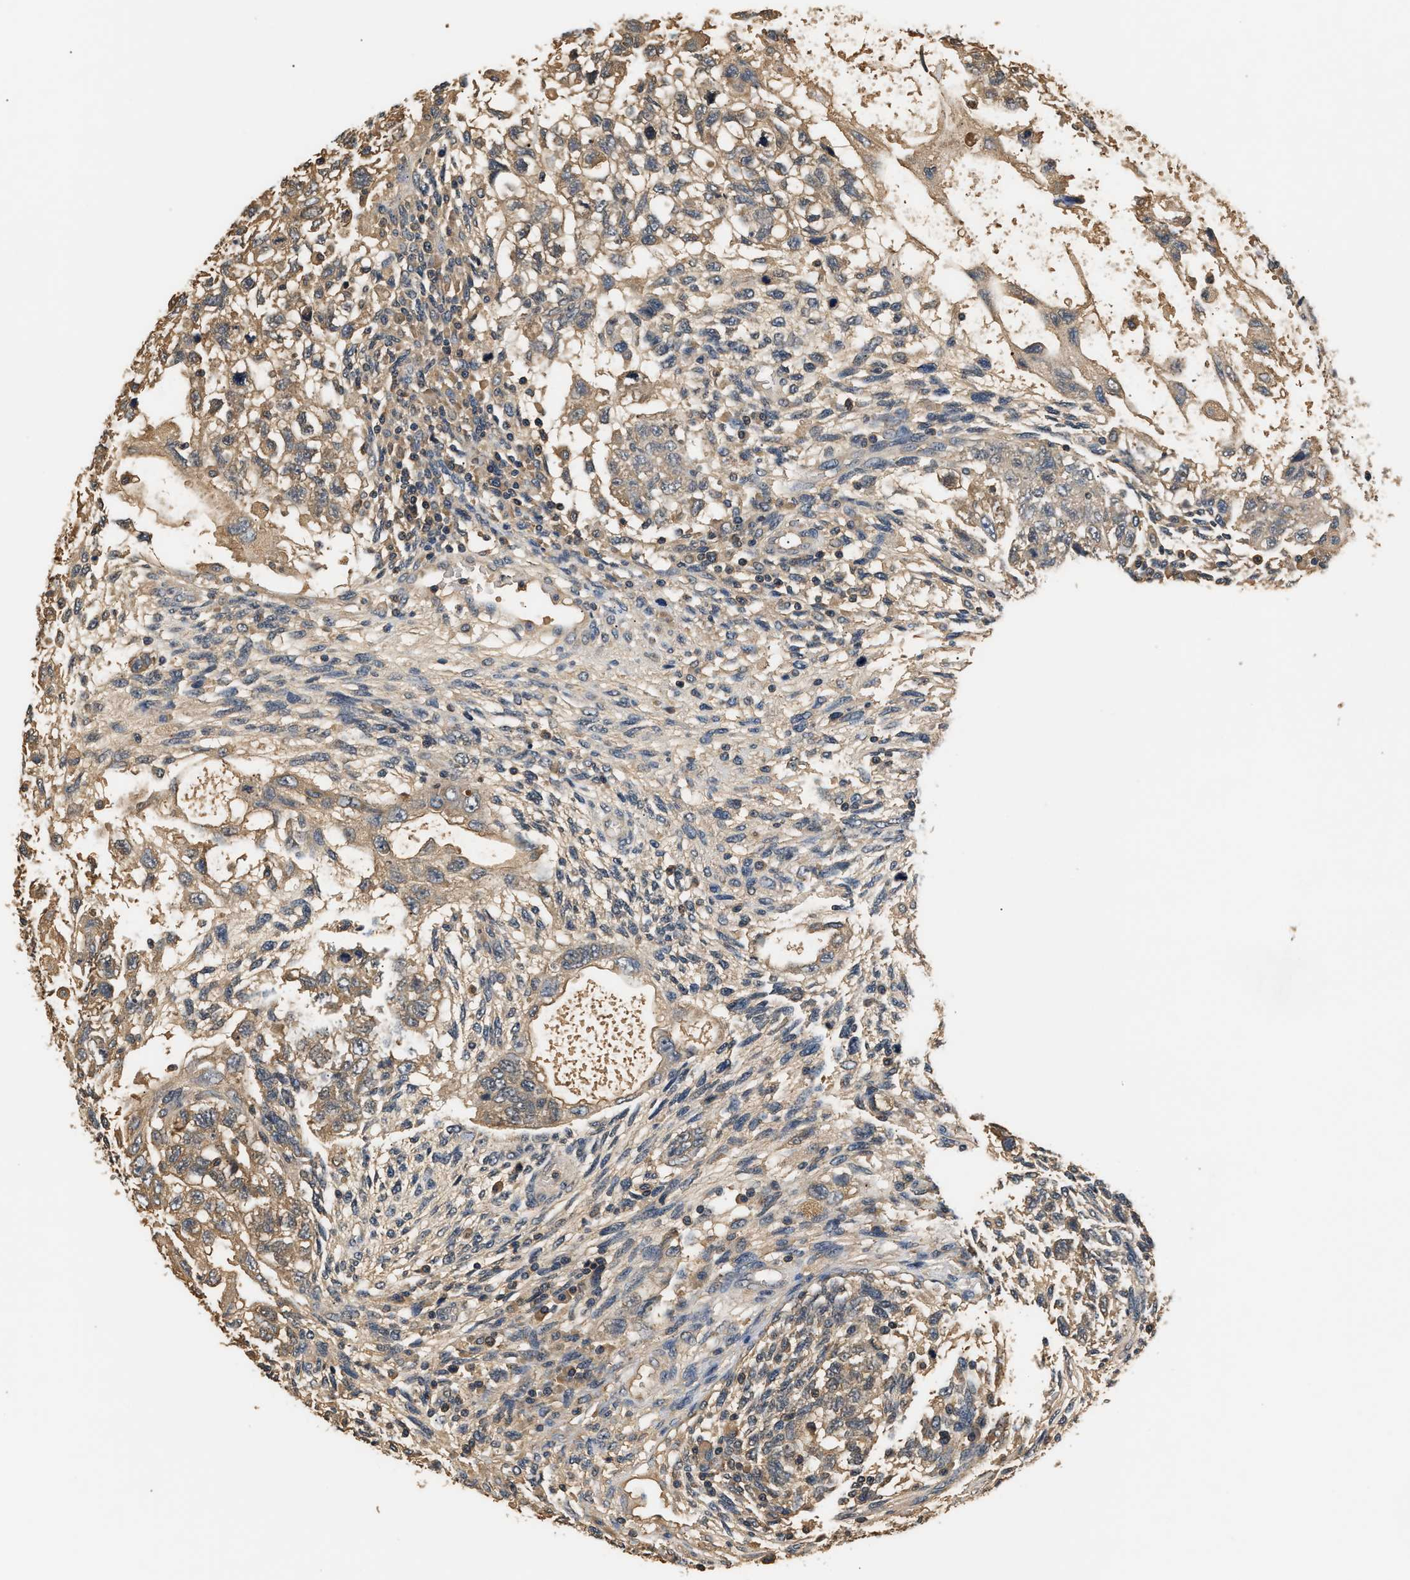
{"staining": {"intensity": "weak", "quantity": ">75%", "location": "cytoplasmic/membranous"}, "tissue": "testis cancer", "cell_type": "Tumor cells", "image_type": "cancer", "snomed": [{"axis": "morphology", "description": "Carcinoma, Embryonal, NOS"}, {"axis": "topography", "description": "Testis"}], "caption": "A micrograph of testis cancer (embryonal carcinoma) stained for a protein shows weak cytoplasmic/membranous brown staining in tumor cells.", "gene": "GPI", "patient": {"sex": "male", "age": 36}}